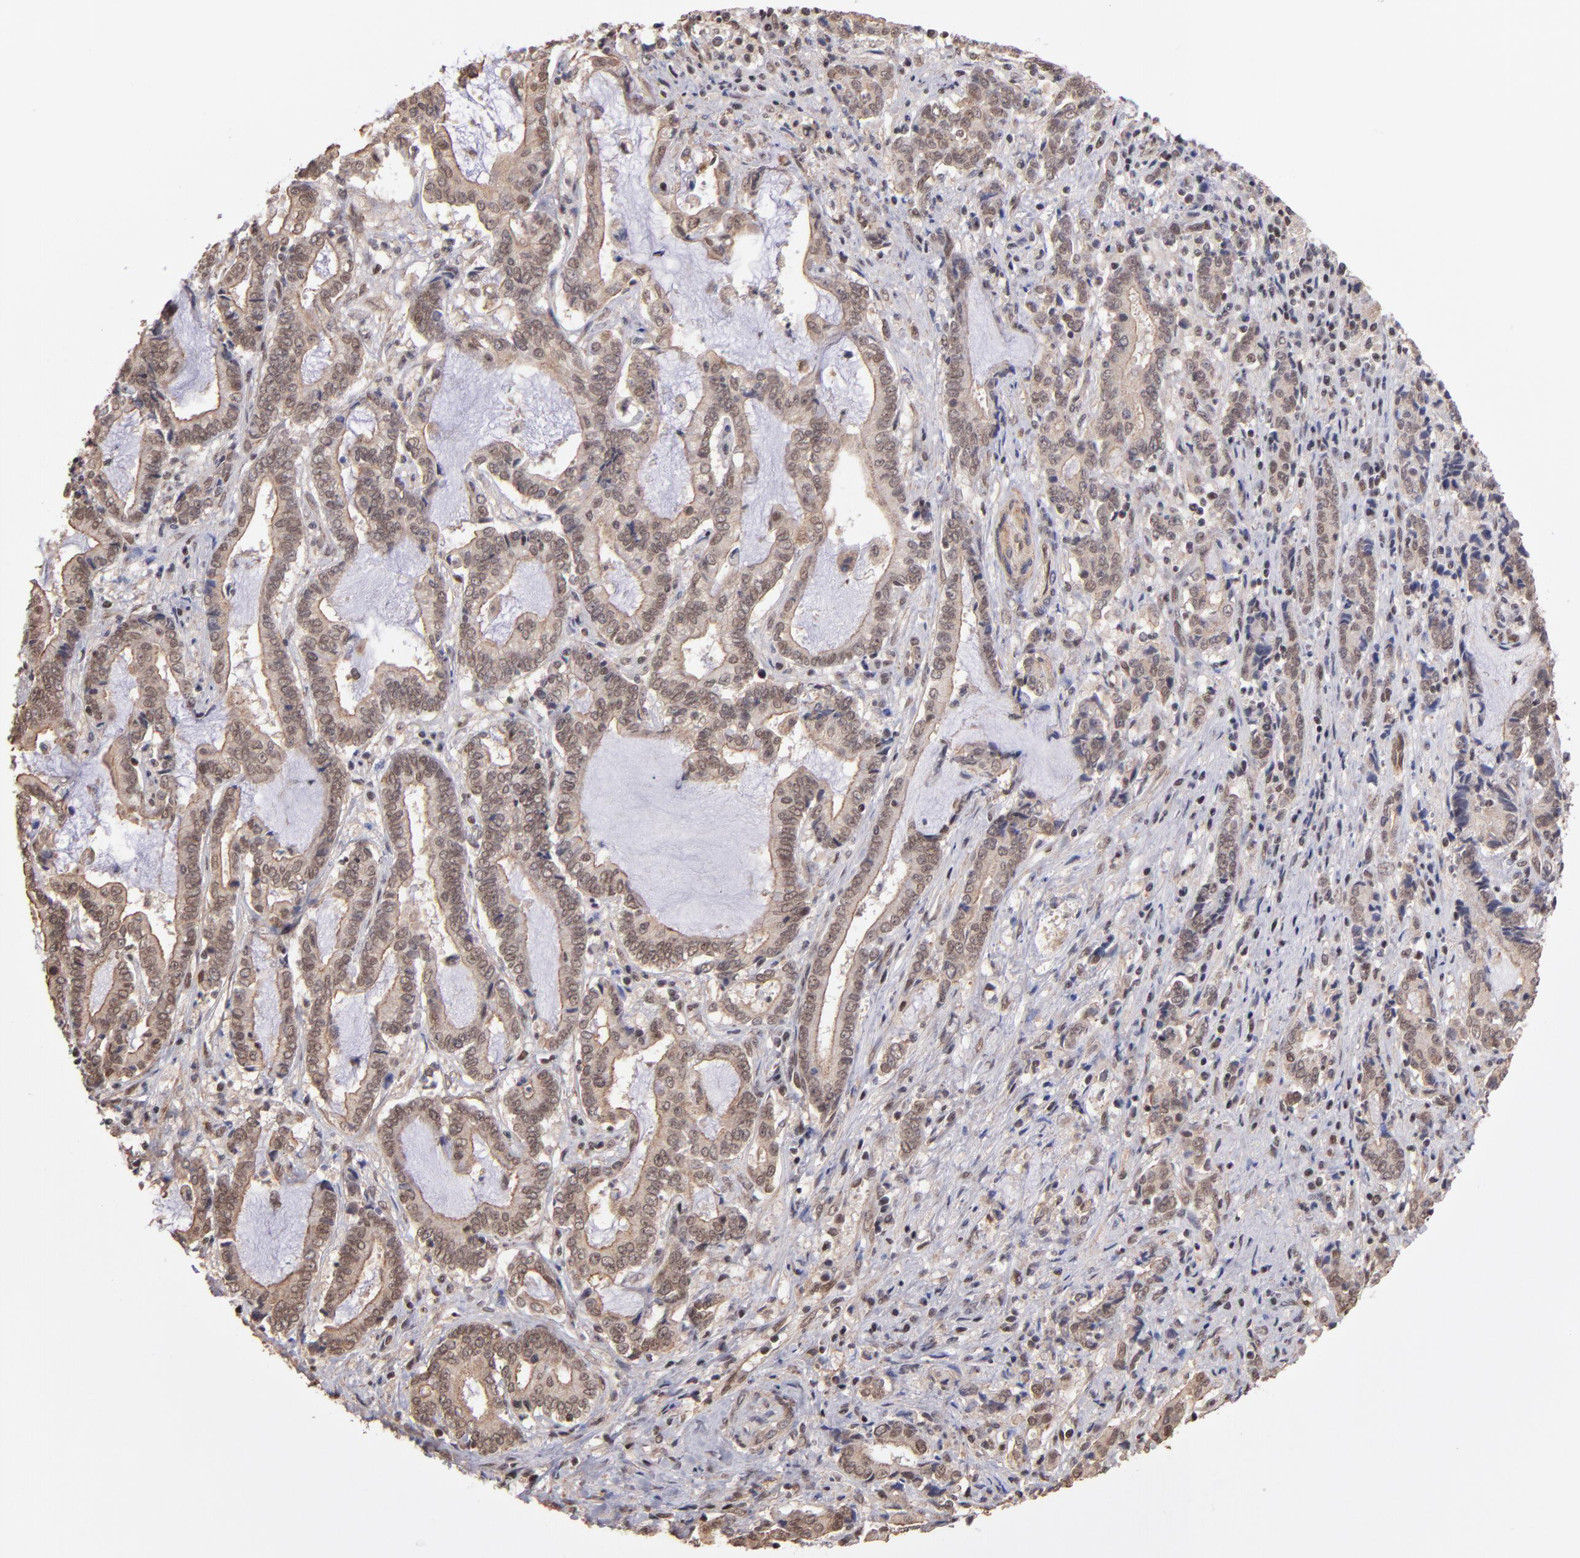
{"staining": {"intensity": "weak", "quantity": ">75%", "location": "cytoplasmic/membranous"}, "tissue": "liver cancer", "cell_type": "Tumor cells", "image_type": "cancer", "snomed": [{"axis": "morphology", "description": "Cholangiocarcinoma"}, {"axis": "topography", "description": "Liver"}], "caption": "A low amount of weak cytoplasmic/membranous positivity is seen in about >75% of tumor cells in liver cancer tissue.", "gene": "TERF2", "patient": {"sex": "male", "age": 57}}